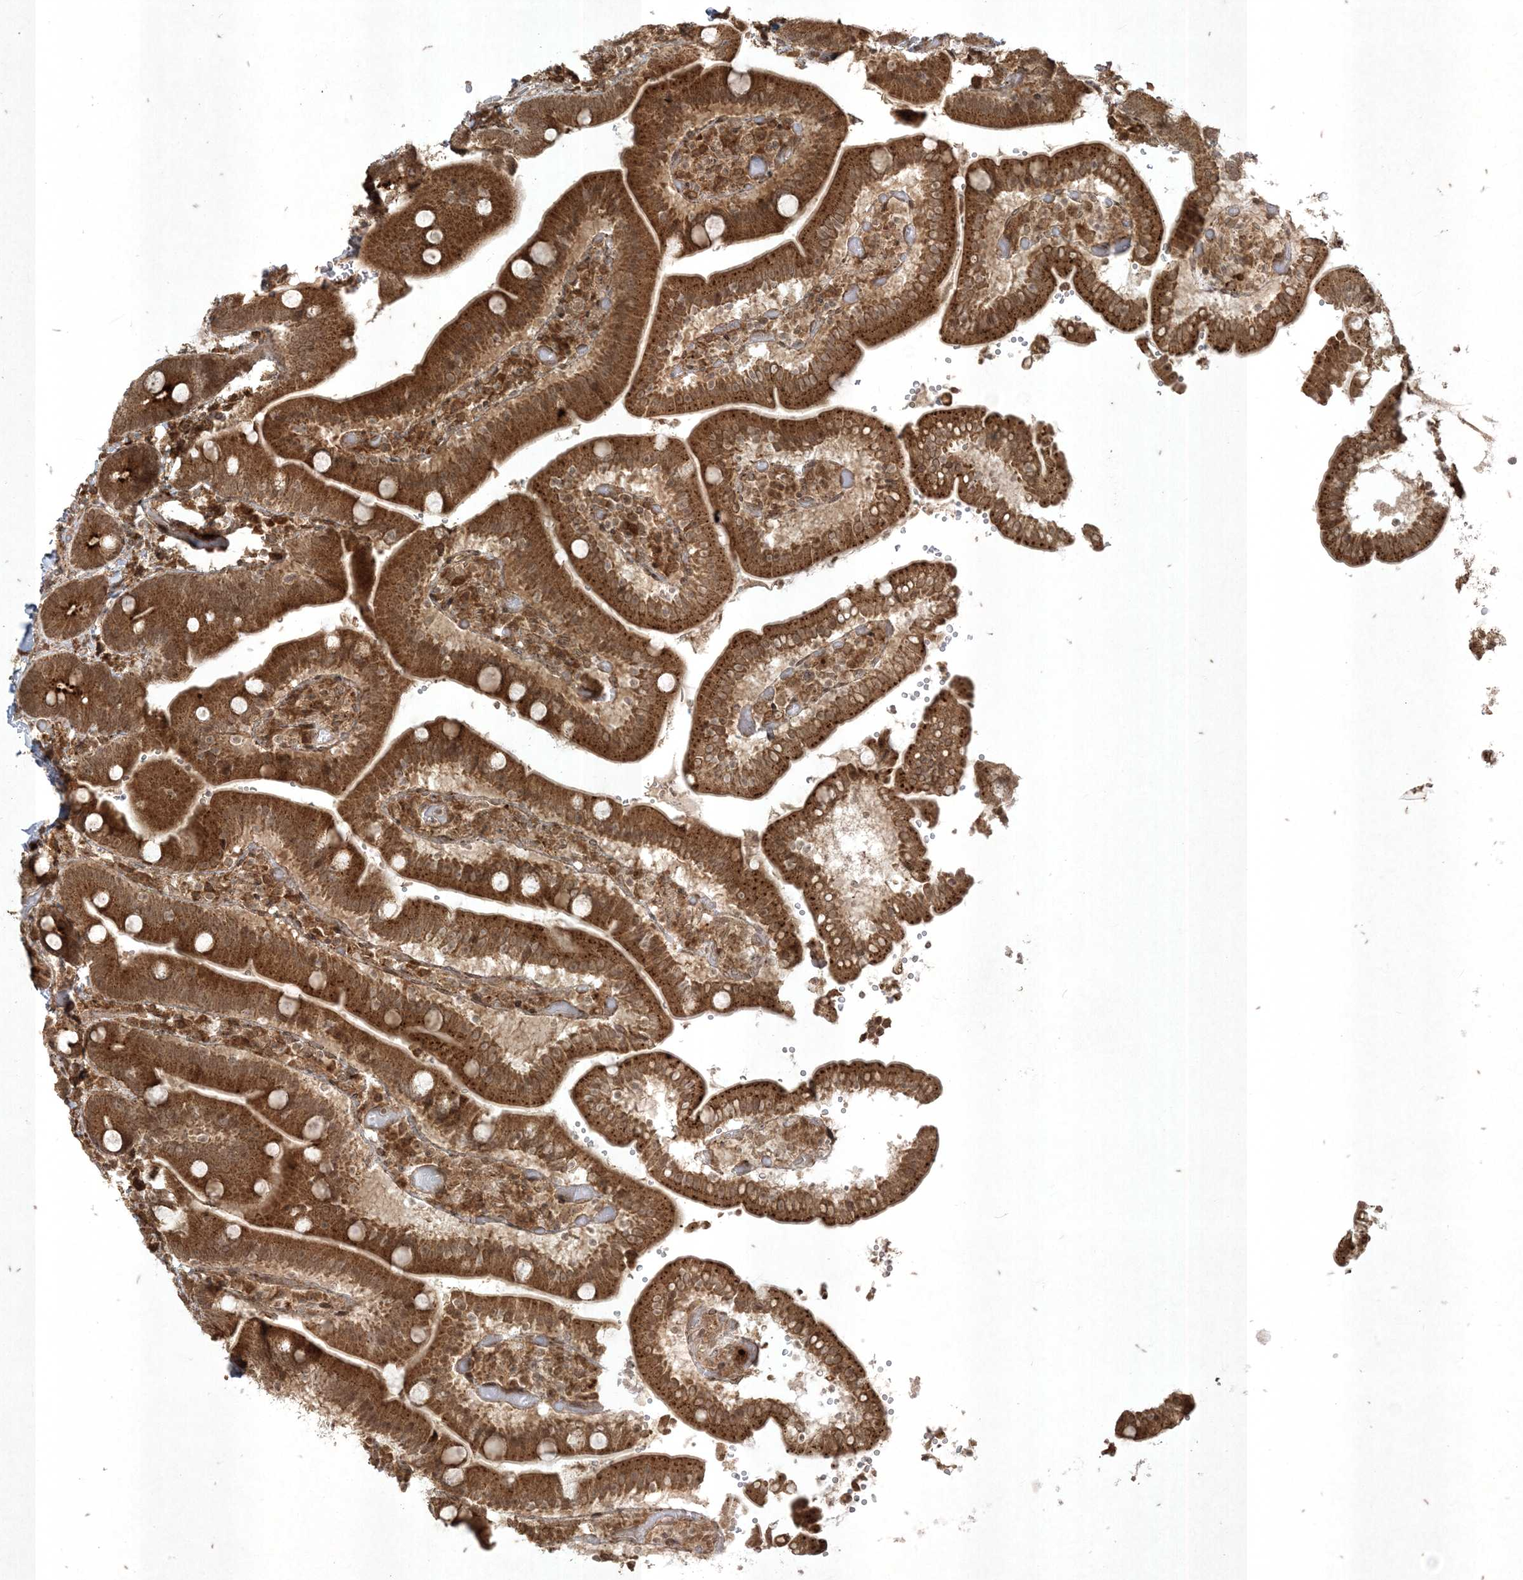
{"staining": {"intensity": "strong", "quantity": ">75%", "location": "cytoplasmic/membranous"}, "tissue": "duodenum", "cell_type": "Glandular cells", "image_type": "normal", "snomed": [{"axis": "morphology", "description": "Normal tissue, NOS"}, {"axis": "topography", "description": "Duodenum"}], "caption": "A high-resolution photomicrograph shows IHC staining of unremarkable duodenum, which reveals strong cytoplasmic/membranous expression in about >75% of glandular cells. (Stains: DAB in brown, nuclei in blue, Microscopy: brightfield microscopy at high magnification).", "gene": "RRAS", "patient": {"sex": "female", "age": 62}}